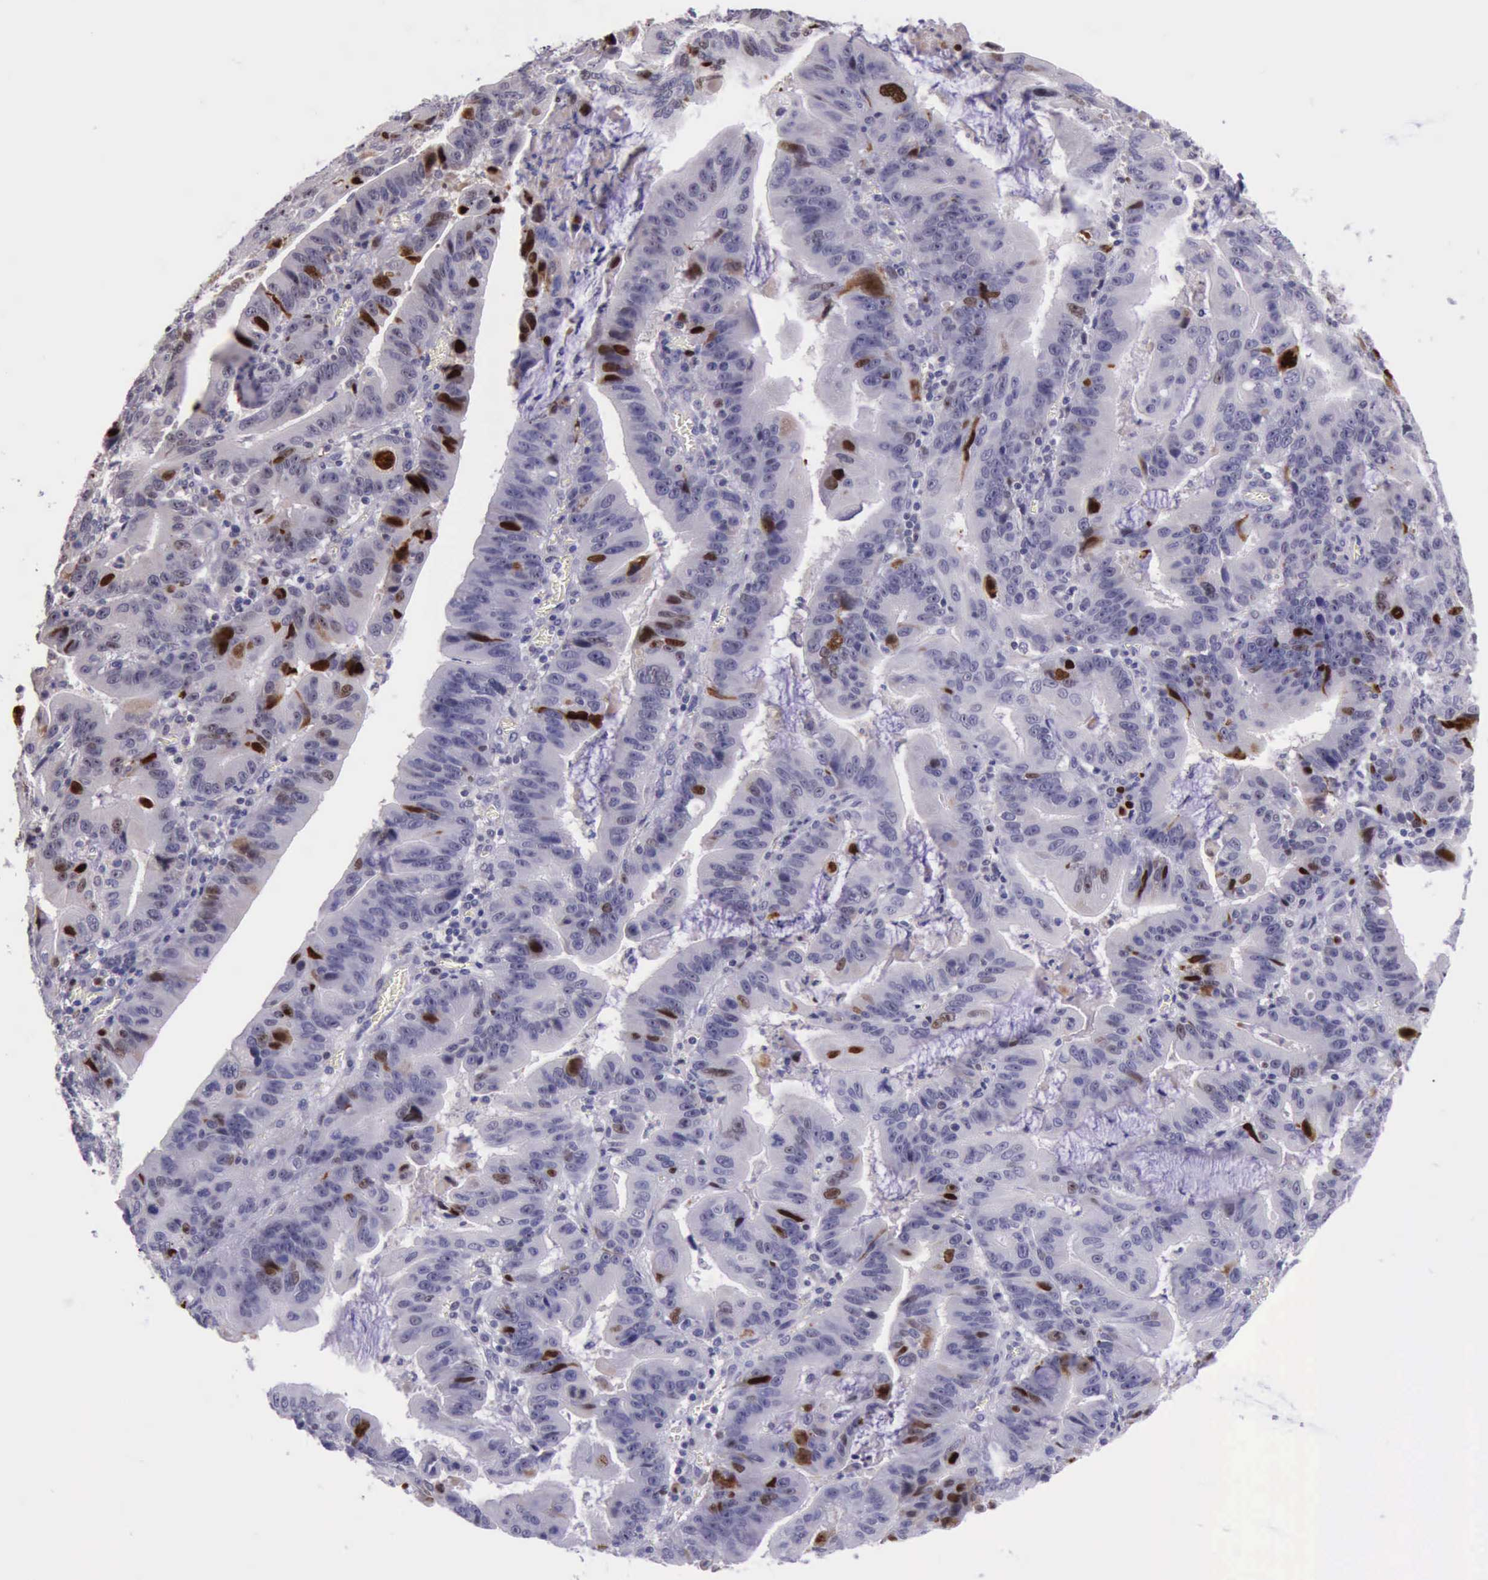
{"staining": {"intensity": "strong", "quantity": "<25%", "location": "nuclear"}, "tissue": "stomach cancer", "cell_type": "Tumor cells", "image_type": "cancer", "snomed": [{"axis": "morphology", "description": "Adenocarcinoma, NOS"}, {"axis": "topography", "description": "Stomach, upper"}], "caption": "Immunohistochemistry (IHC) of human adenocarcinoma (stomach) displays medium levels of strong nuclear positivity in about <25% of tumor cells.", "gene": "PARP1", "patient": {"sex": "male", "age": 63}}